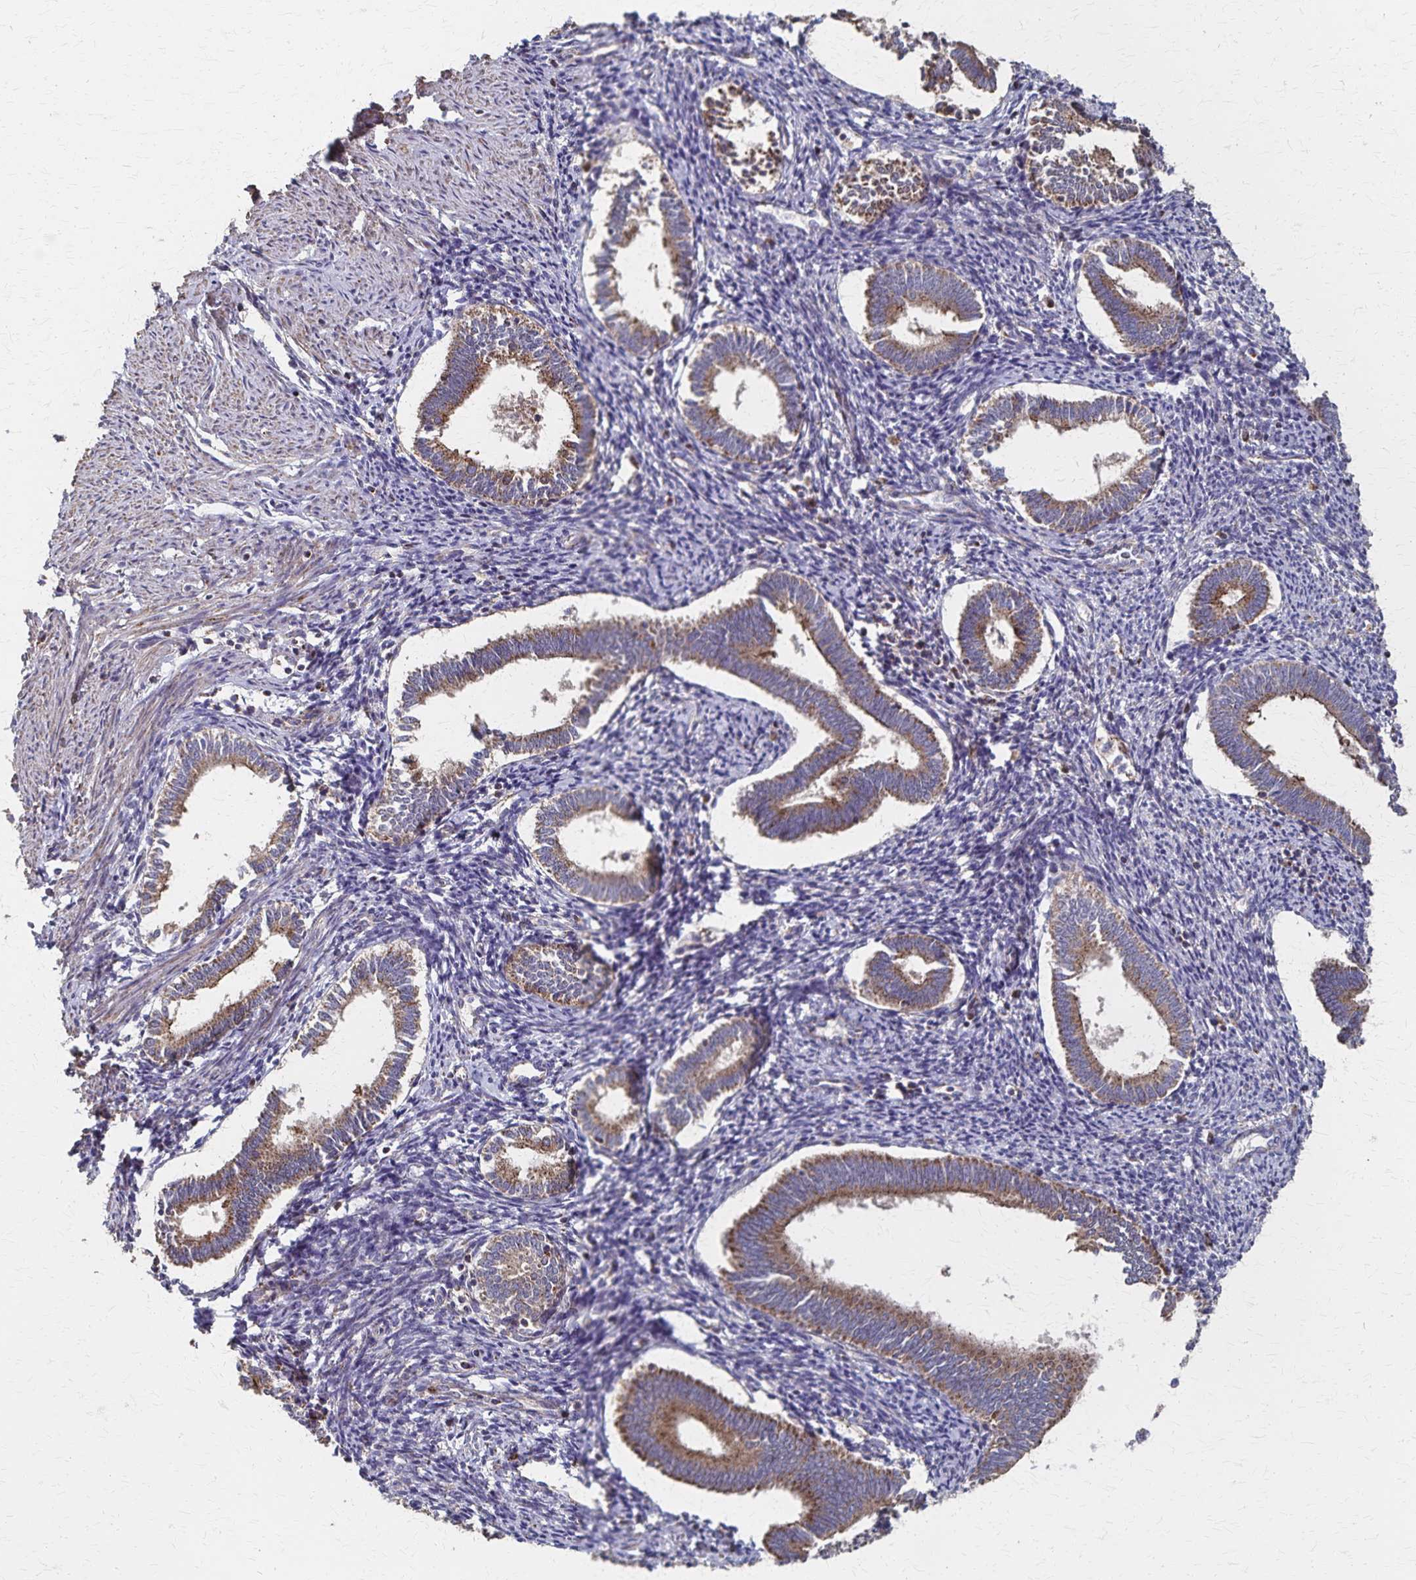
{"staining": {"intensity": "negative", "quantity": "none", "location": "none"}, "tissue": "endometrium", "cell_type": "Cells in endometrial stroma", "image_type": "normal", "snomed": [{"axis": "morphology", "description": "Normal tissue, NOS"}, {"axis": "topography", "description": "Endometrium"}], "caption": "DAB immunohistochemical staining of benign human endometrium reveals no significant positivity in cells in endometrial stroma.", "gene": "PGAP2", "patient": {"sex": "female", "age": 41}}